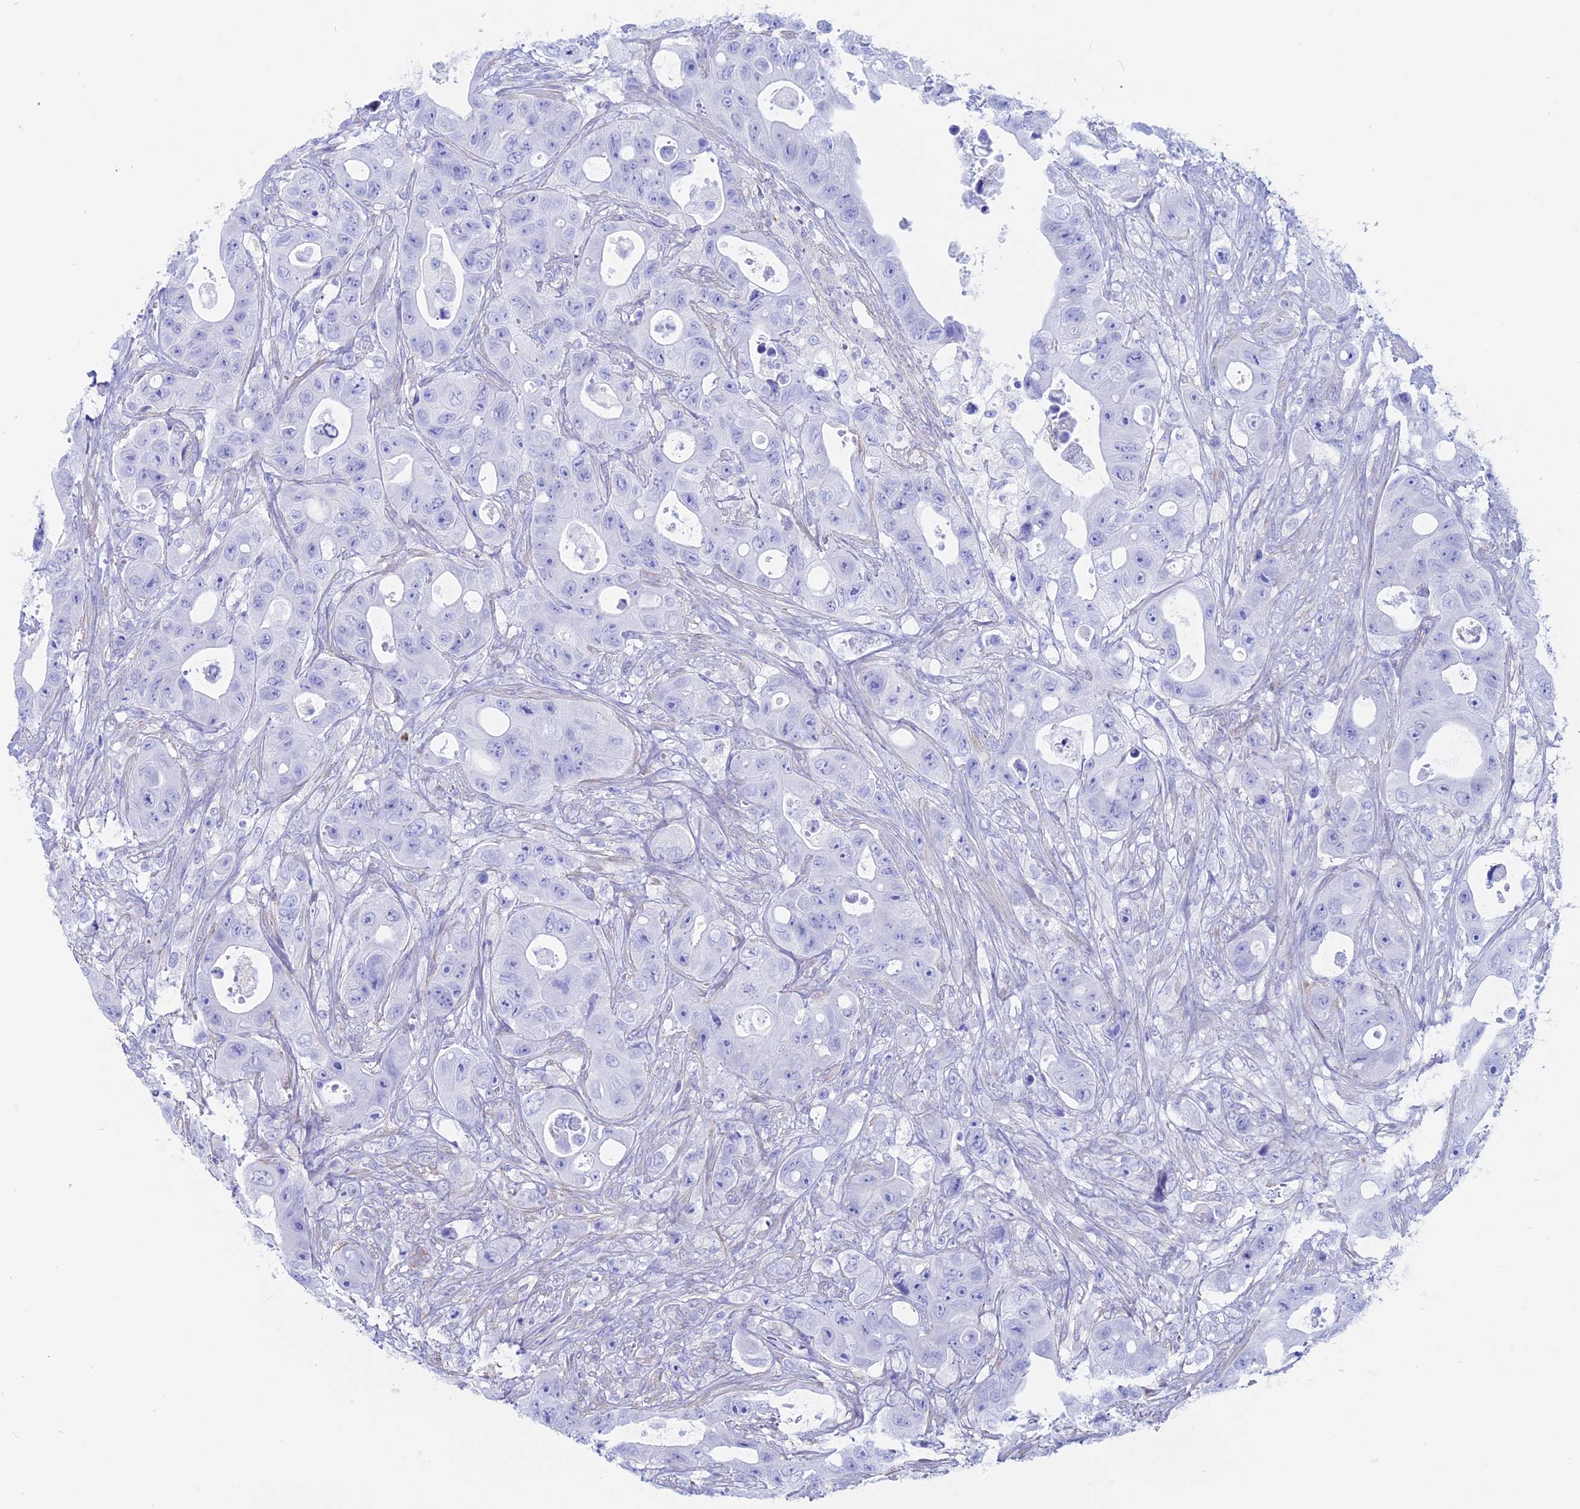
{"staining": {"intensity": "negative", "quantity": "none", "location": "none"}, "tissue": "colorectal cancer", "cell_type": "Tumor cells", "image_type": "cancer", "snomed": [{"axis": "morphology", "description": "Adenocarcinoma, NOS"}, {"axis": "topography", "description": "Colon"}], "caption": "IHC histopathology image of neoplastic tissue: adenocarcinoma (colorectal) stained with DAB (3,3'-diaminobenzidine) exhibits no significant protein staining in tumor cells.", "gene": "OR2AE1", "patient": {"sex": "female", "age": 46}}